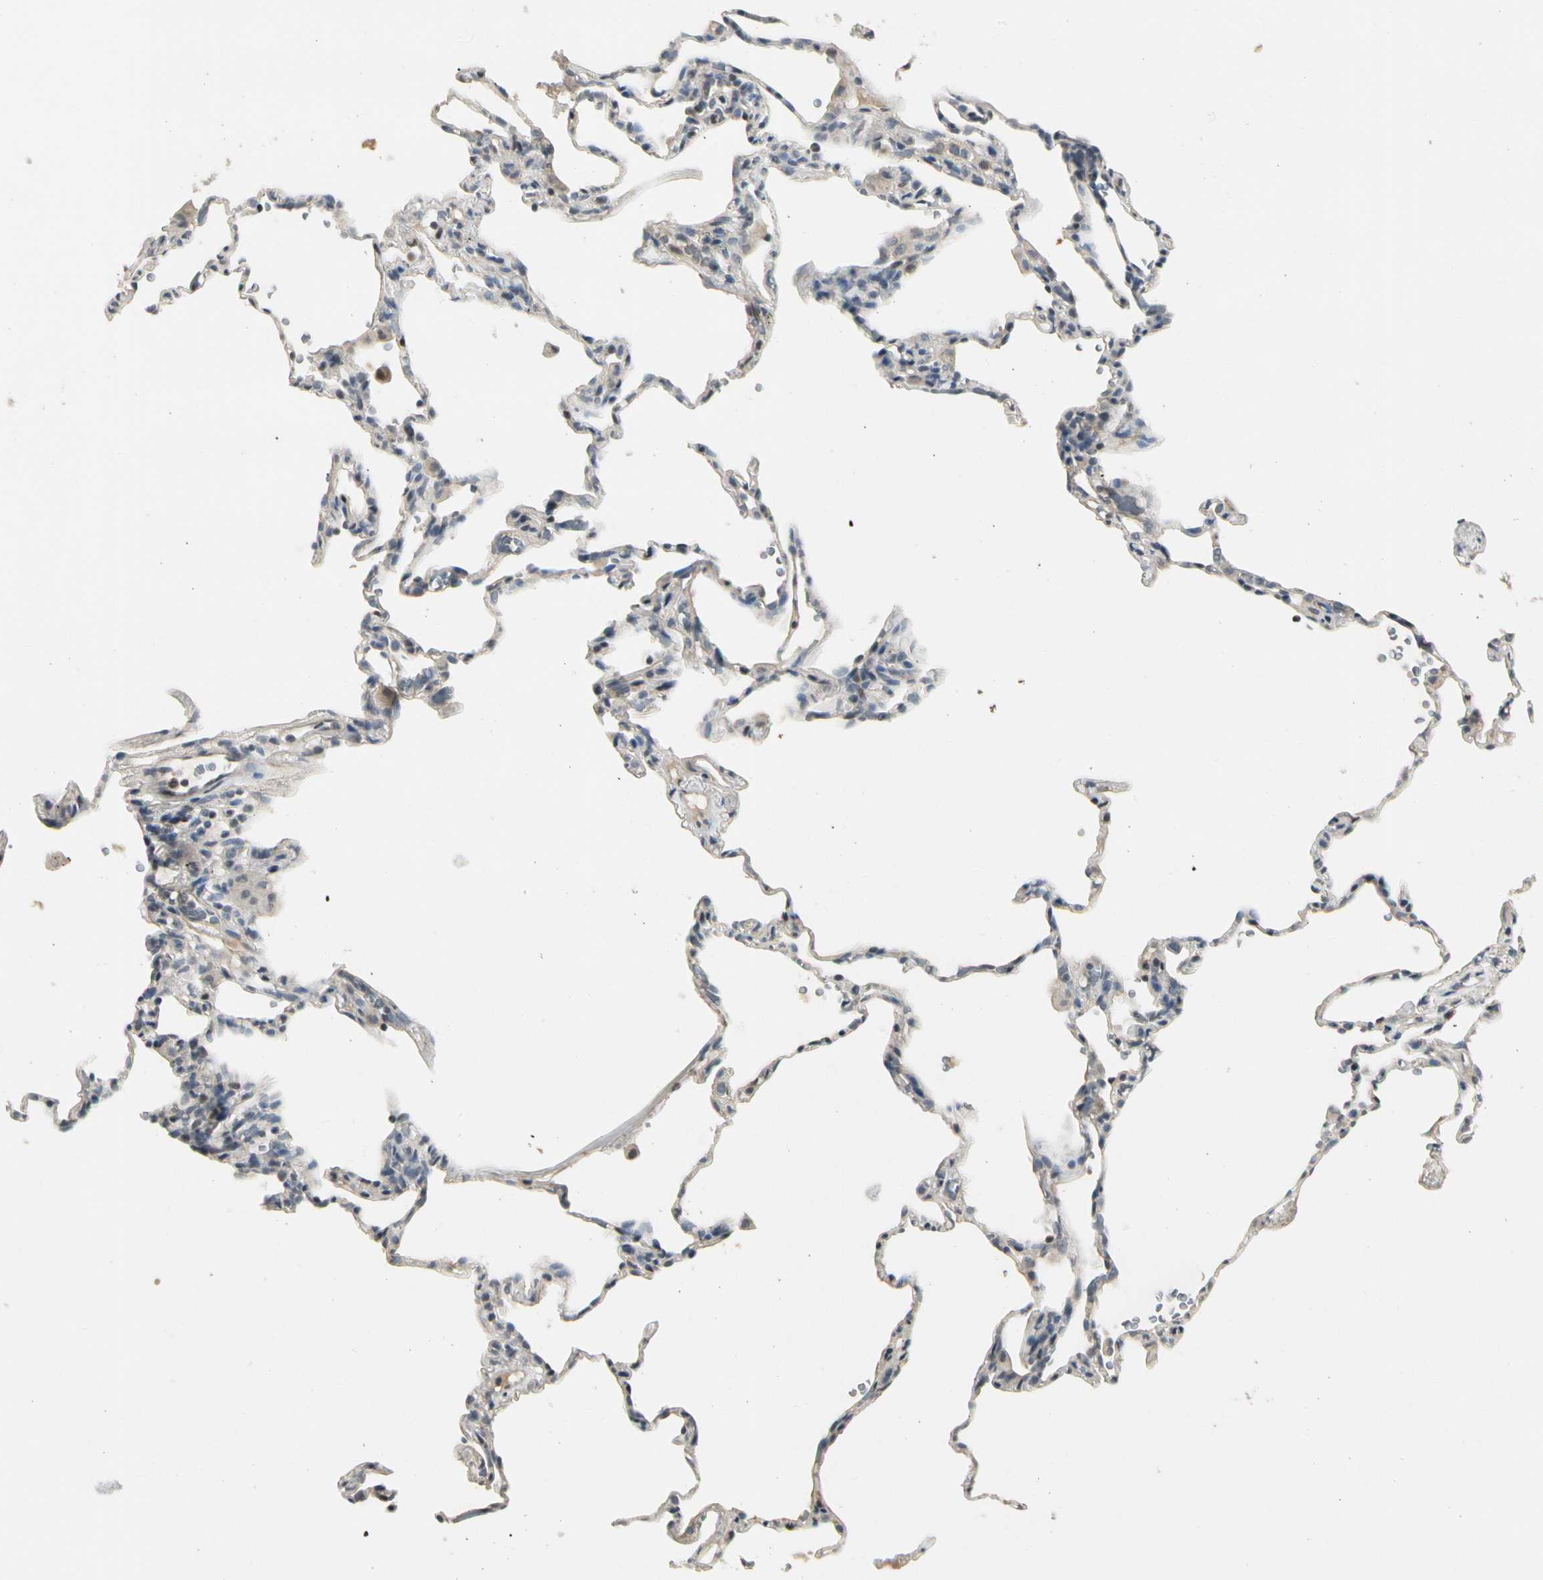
{"staining": {"intensity": "negative", "quantity": "none", "location": "none"}, "tissue": "lung", "cell_type": "Alveolar cells", "image_type": "normal", "snomed": [{"axis": "morphology", "description": "Normal tissue, NOS"}, {"axis": "topography", "description": "Lung"}], "caption": "Image shows no significant protein expression in alveolar cells of benign lung. The staining was performed using DAB (3,3'-diaminobenzidine) to visualize the protein expression in brown, while the nuclei were stained in blue with hematoxylin (Magnification: 20x).", "gene": "GREM1", "patient": {"sex": "male", "age": 59}}